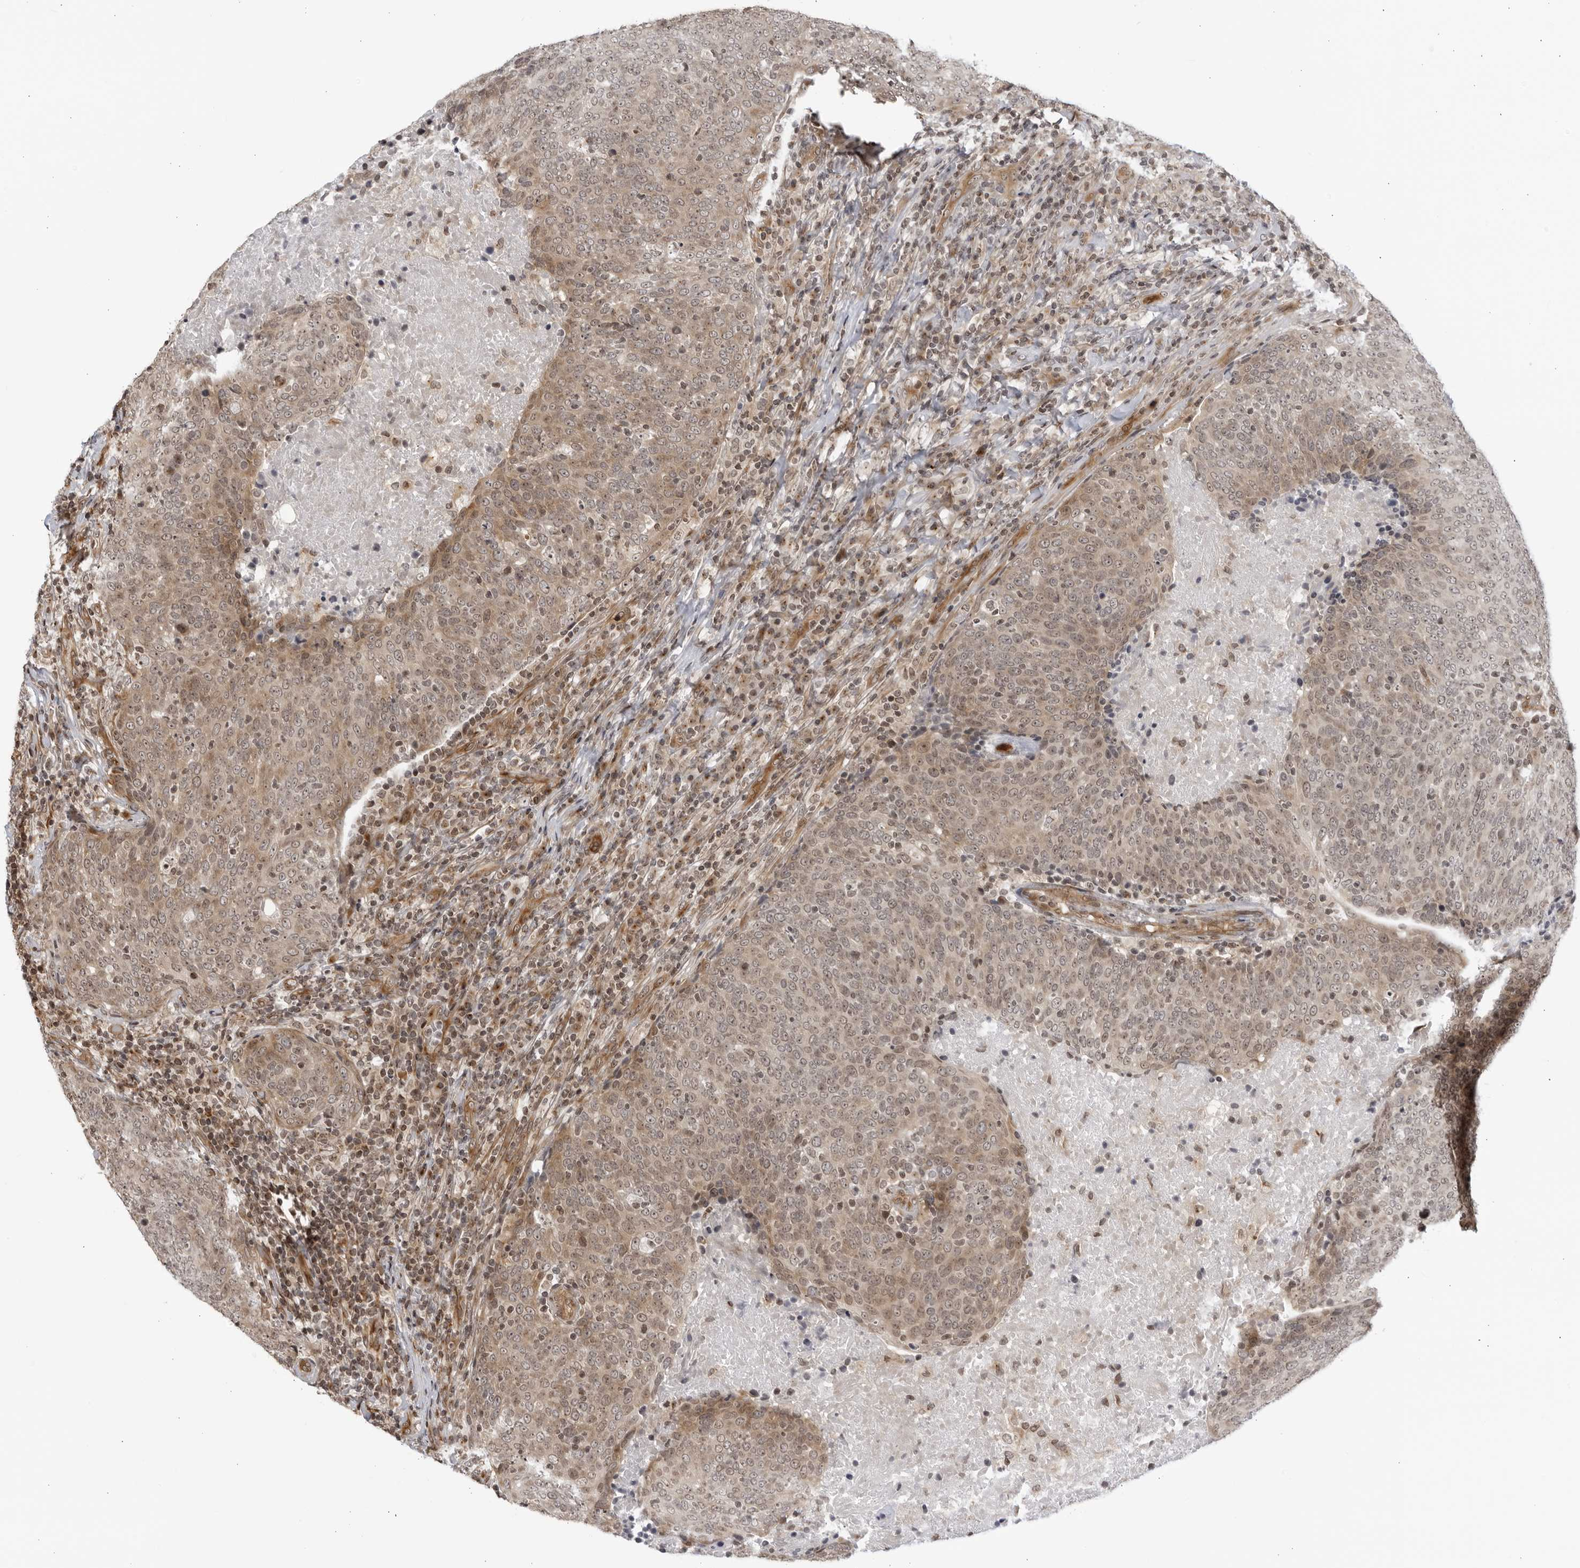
{"staining": {"intensity": "moderate", "quantity": ">75%", "location": "cytoplasmic/membranous,nuclear"}, "tissue": "head and neck cancer", "cell_type": "Tumor cells", "image_type": "cancer", "snomed": [{"axis": "morphology", "description": "Squamous cell carcinoma, NOS"}, {"axis": "morphology", "description": "Squamous cell carcinoma, metastatic, NOS"}, {"axis": "topography", "description": "Lymph node"}, {"axis": "topography", "description": "Head-Neck"}], "caption": "A medium amount of moderate cytoplasmic/membranous and nuclear positivity is identified in about >75% of tumor cells in squamous cell carcinoma (head and neck) tissue.", "gene": "CNBD1", "patient": {"sex": "male", "age": 62}}